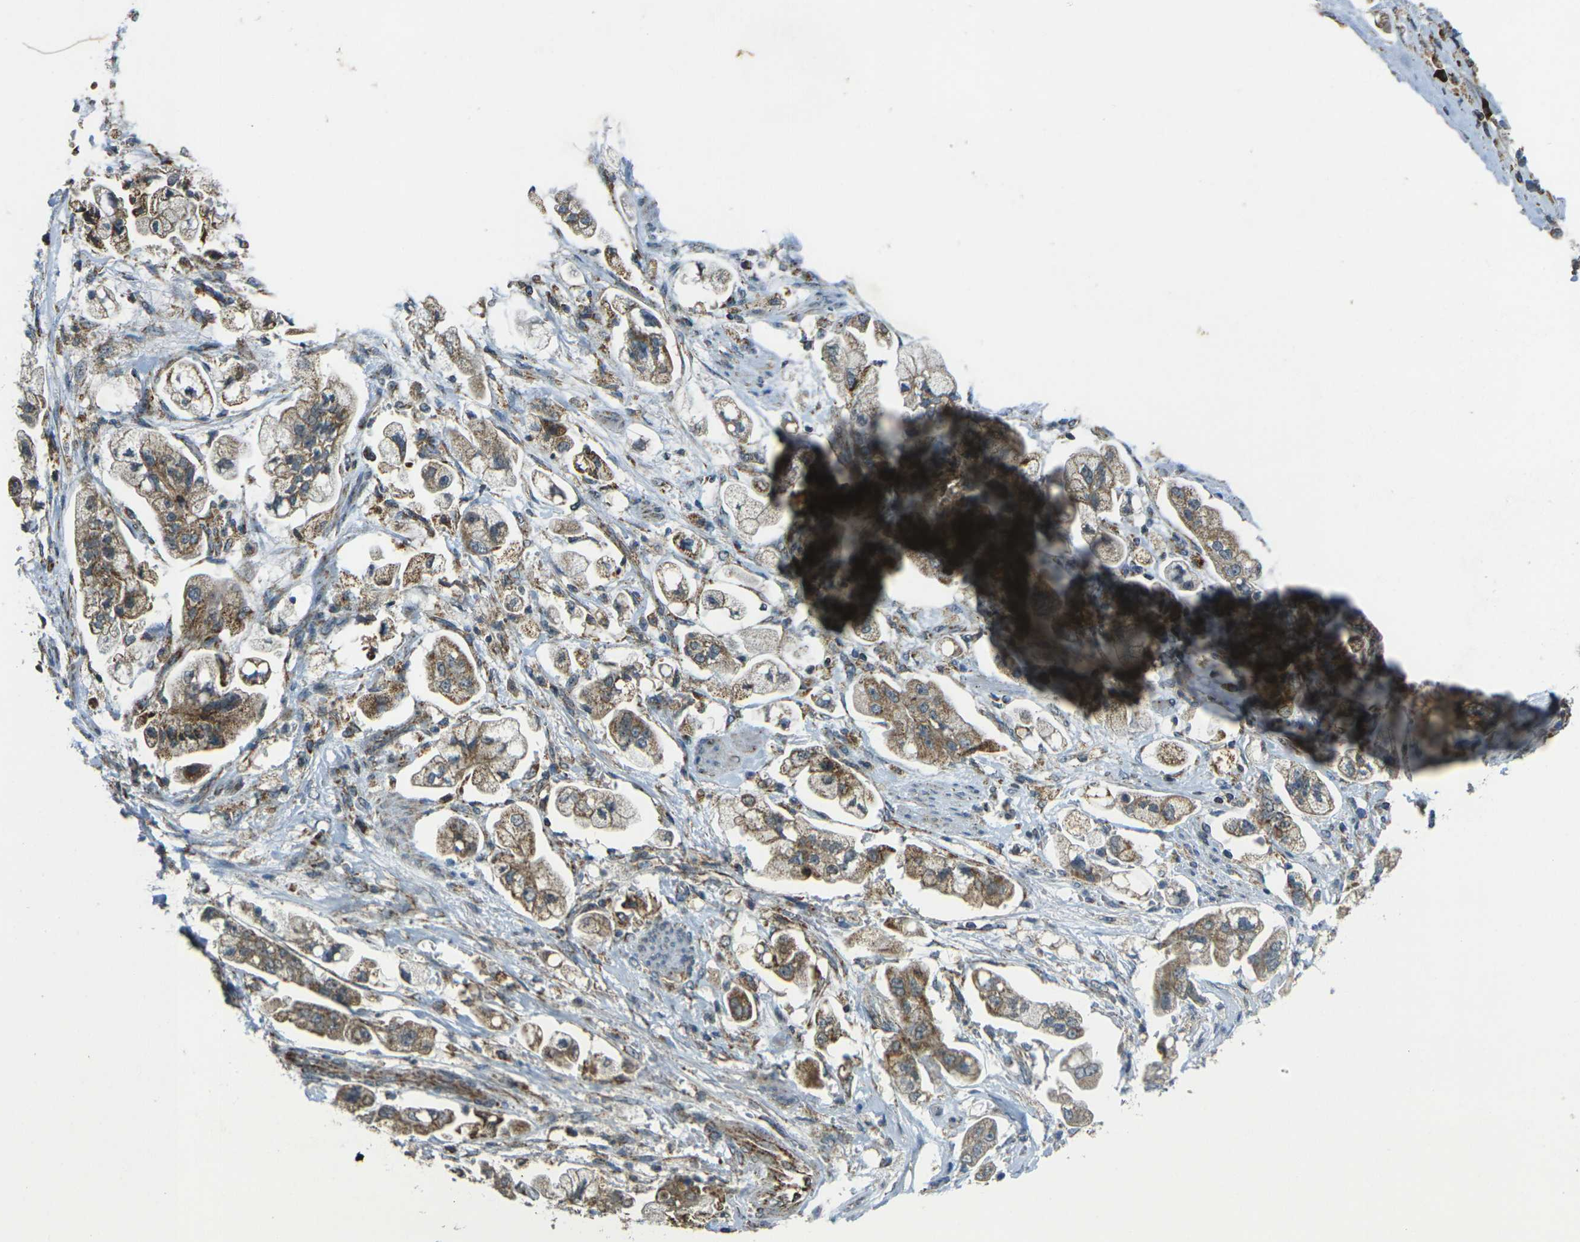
{"staining": {"intensity": "moderate", "quantity": ">75%", "location": "cytoplasmic/membranous"}, "tissue": "stomach cancer", "cell_type": "Tumor cells", "image_type": "cancer", "snomed": [{"axis": "morphology", "description": "Adenocarcinoma, NOS"}, {"axis": "topography", "description": "Stomach"}], "caption": "Immunohistochemistry histopathology image of neoplastic tissue: stomach cancer (adenocarcinoma) stained using IHC displays medium levels of moderate protein expression localized specifically in the cytoplasmic/membranous of tumor cells, appearing as a cytoplasmic/membranous brown color.", "gene": "IGF1R", "patient": {"sex": "male", "age": 62}}